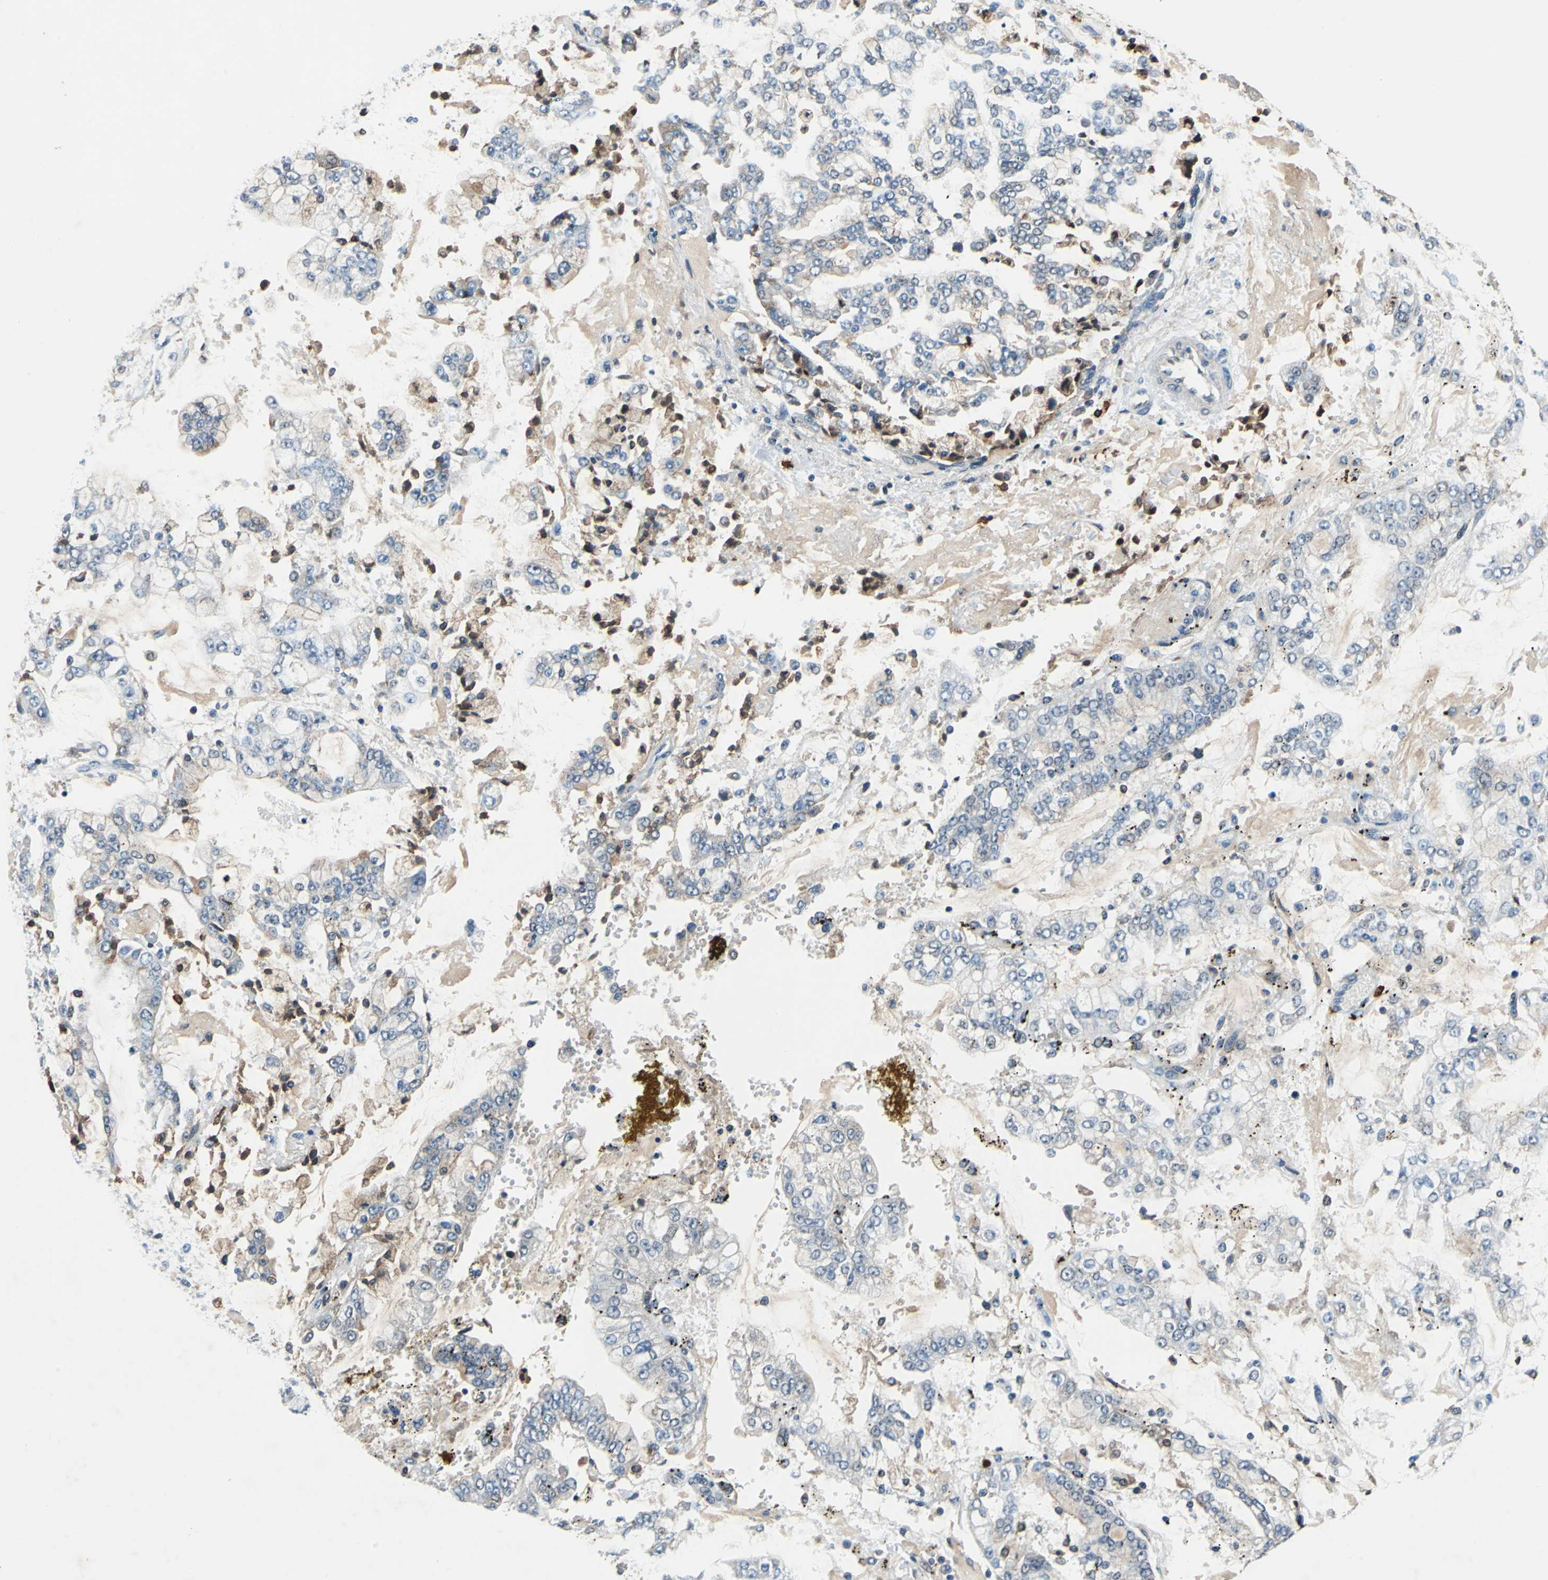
{"staining": {"intensity": "negative", "quantity": "none", "location": "none"}, "tissue": "stomach cancer", "cell_type": "Tumor cells", "image_type": "cancer", "snomed": [{"axis": "morphology", "description": "Adenocarcinoma, NOS"}, {"axis": "topography", "description": "Stomach"}], "caption": "Image shows no significant protein expression in tumor cells of adenocarcinoma (stomach). (Brightfield microscopy of DAB IHC at high magnification).", "gene": "SLC19A2", "patient": {"sex": "male", "age": 76}}